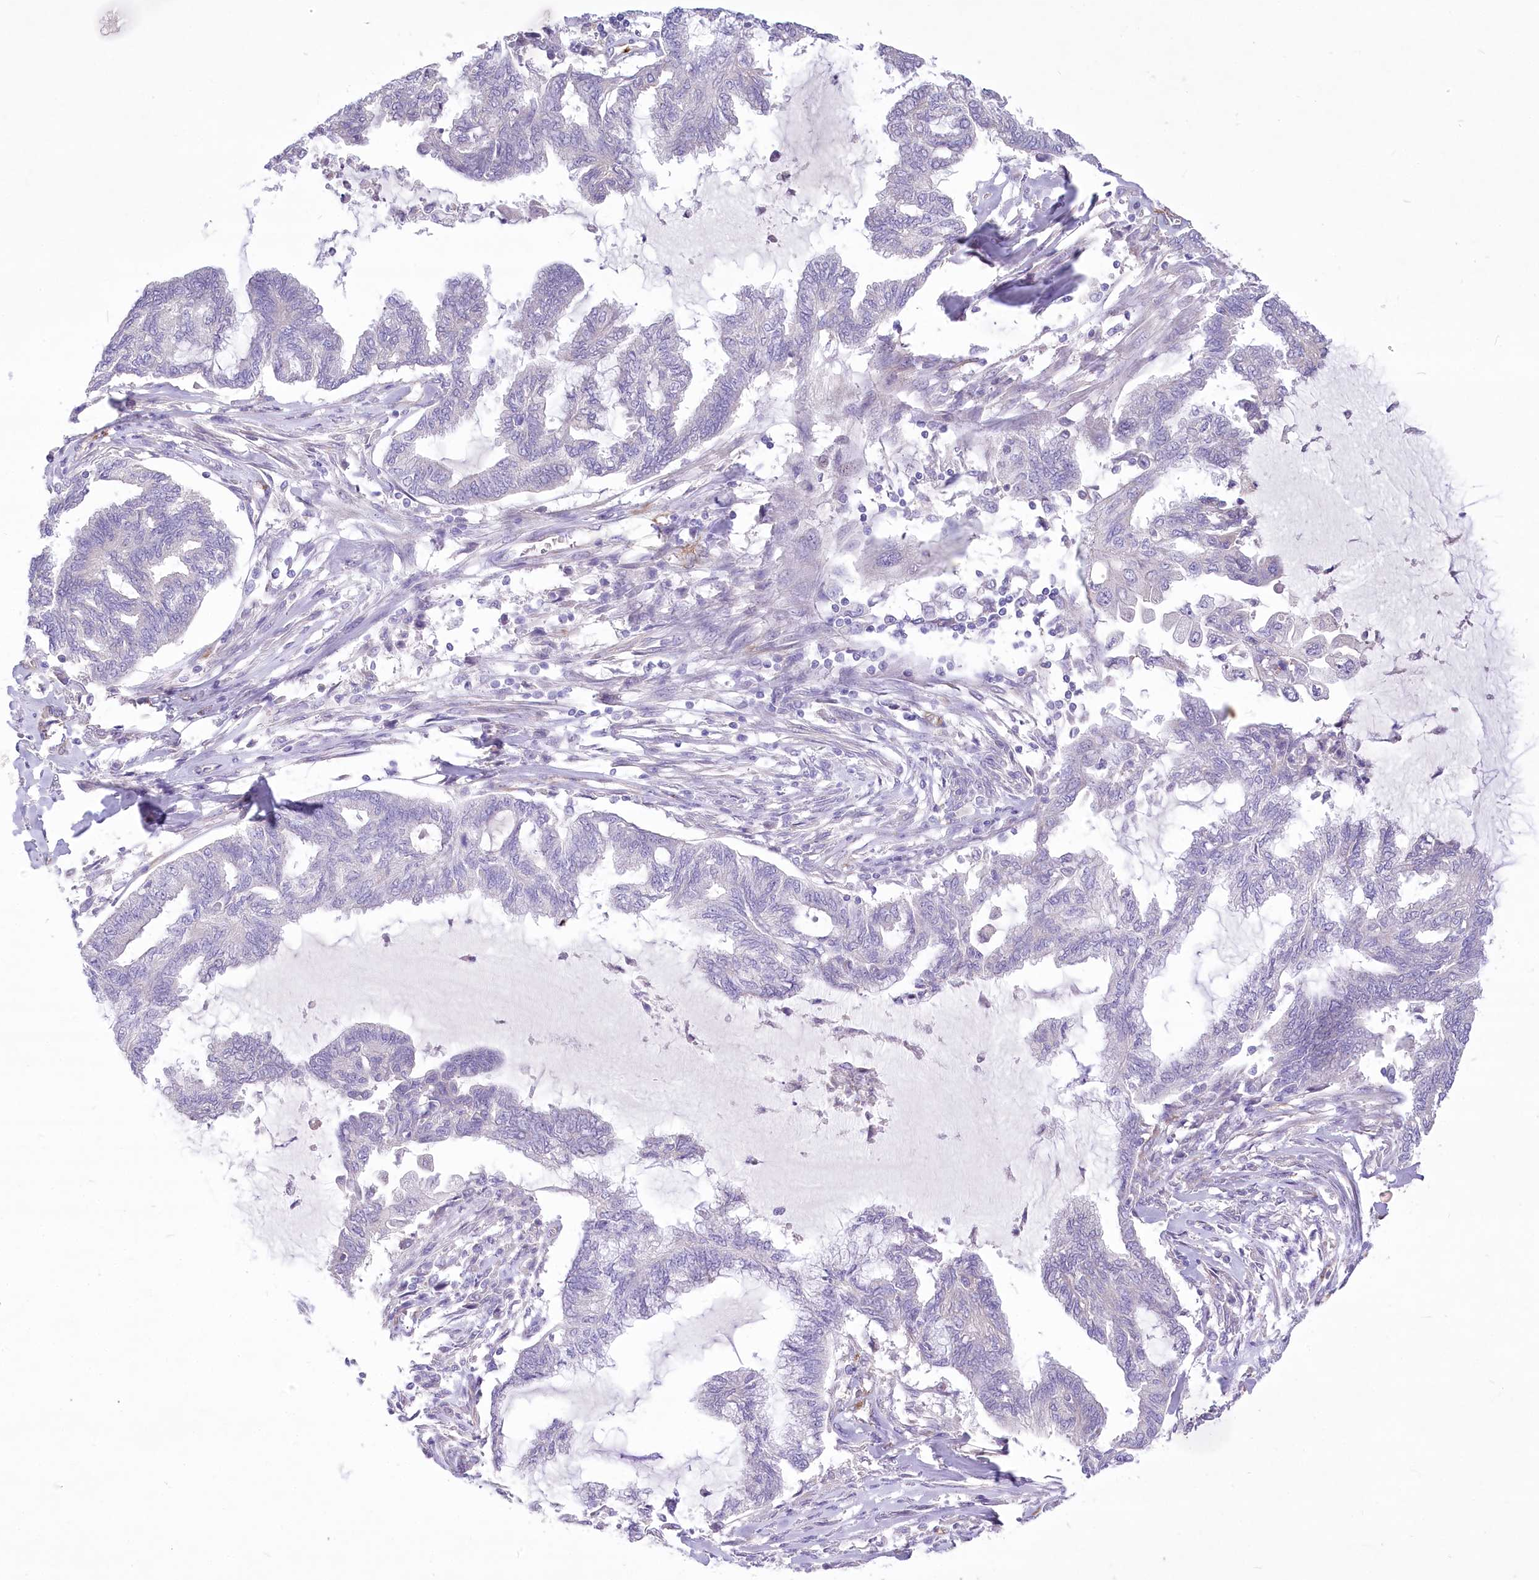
{"staining": {"intensity": "negative", "quantity": "none", "location": "none"}, "tissue": "endometrial cancer", "cell_type": "Tumor cells", "image_type": "cancer", "snomed": [{"axis": "morphology", "description": "Adenocarcinoma, NOS"}, {"axis": "topography", "description": "Endometrium"}], "caption": "This is an immunohistochemistry micrograph of human endometrial cancer (adenocarcinoma). There is no positivity in tumor cells.", "gene": "ANGPTL3", "patient": {"sex": "female", "age": 86}}